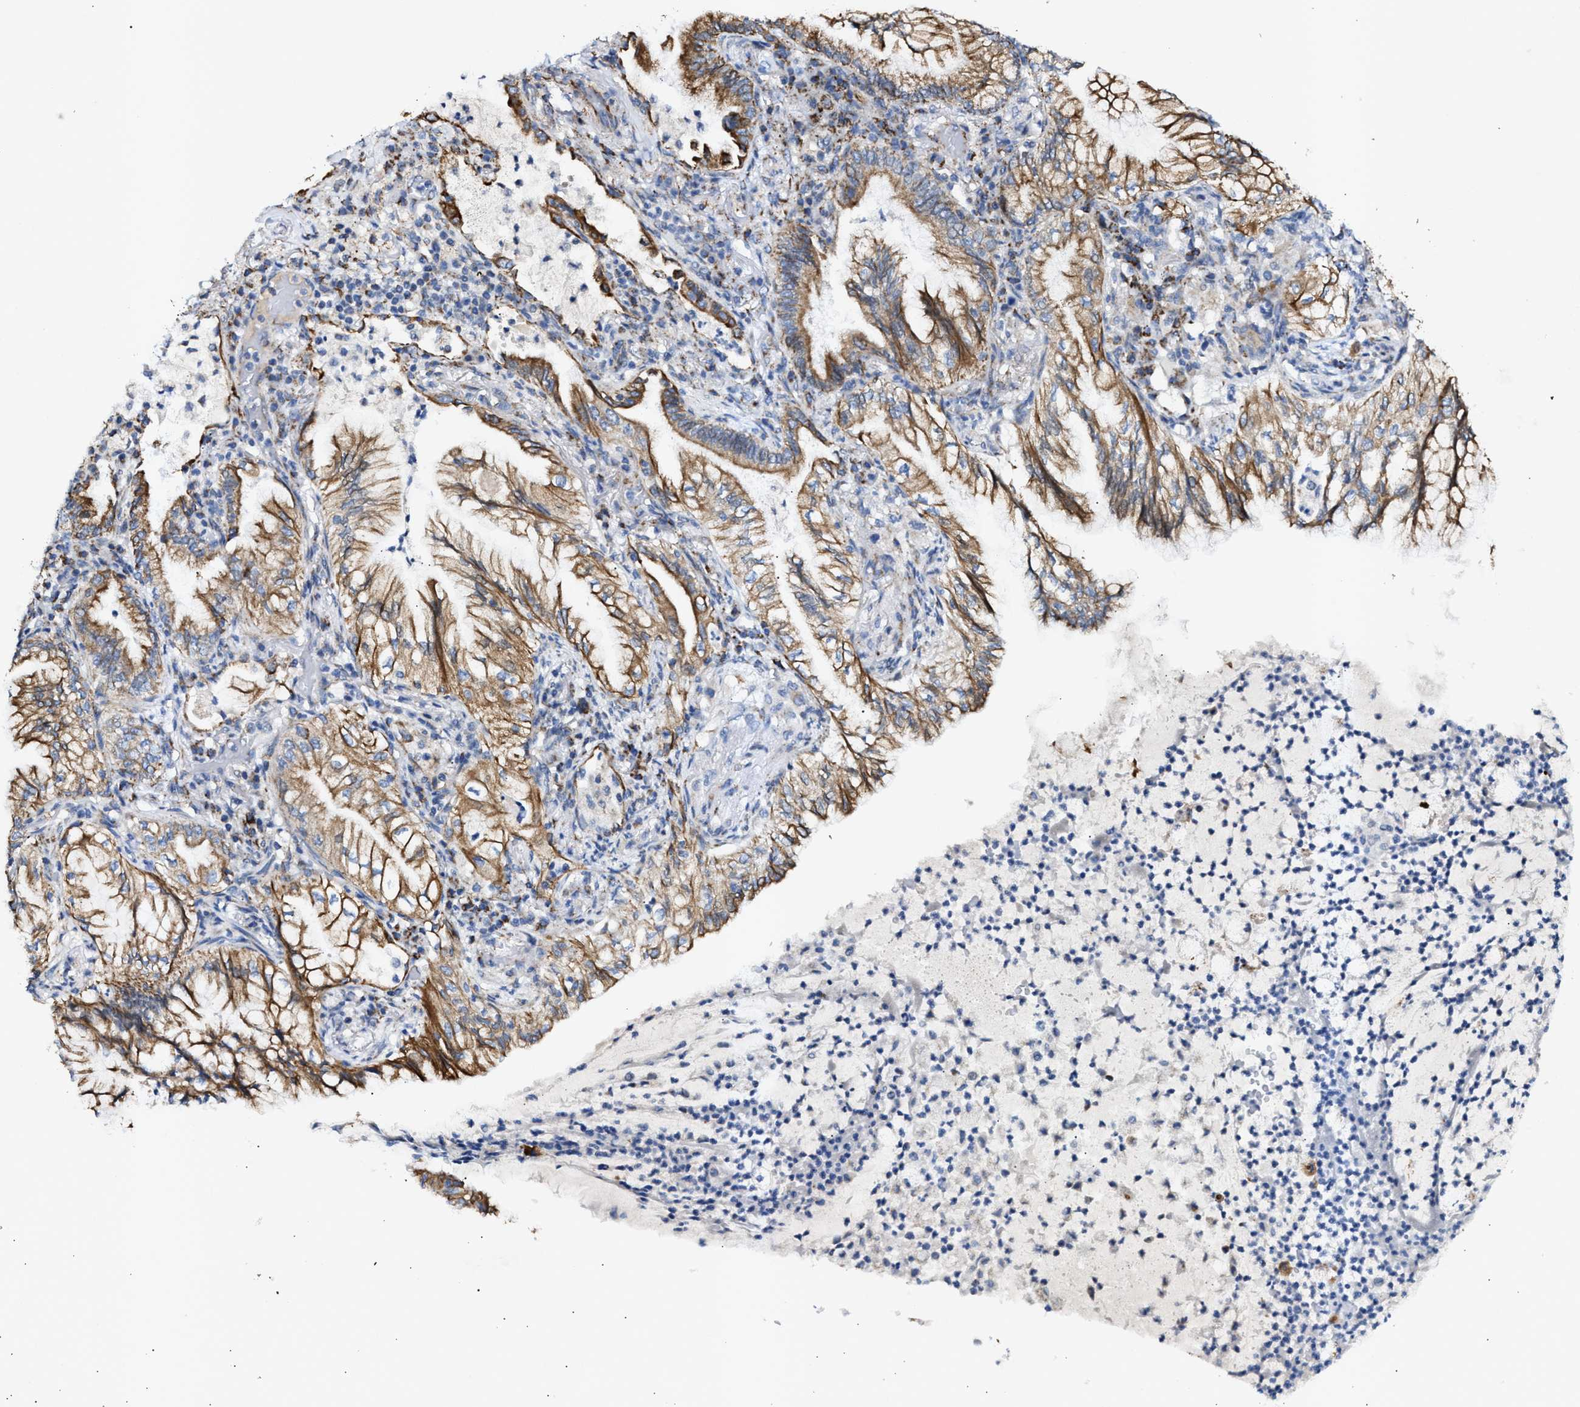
{"staining": {"intensity": "moderate", "quantity": ">75%", "location": "cytoplasmic/membranous"}, "tissue": "lung cancer", "cell_type": "Tumor cells", "image_type": "cancer", "snomed": [{"axis": "morphology", "description": "Adenocarcinoma, NOS"}, {"axis": "topography", "description": "Lung"}], "caption": "Lung cancer stained with a brown dye reveals moderate cytoplasmic/membranous positive expression in about >75% of tumor cells.", "gene": "JAG1", "patient": {"sex": "female", "age": 70}}